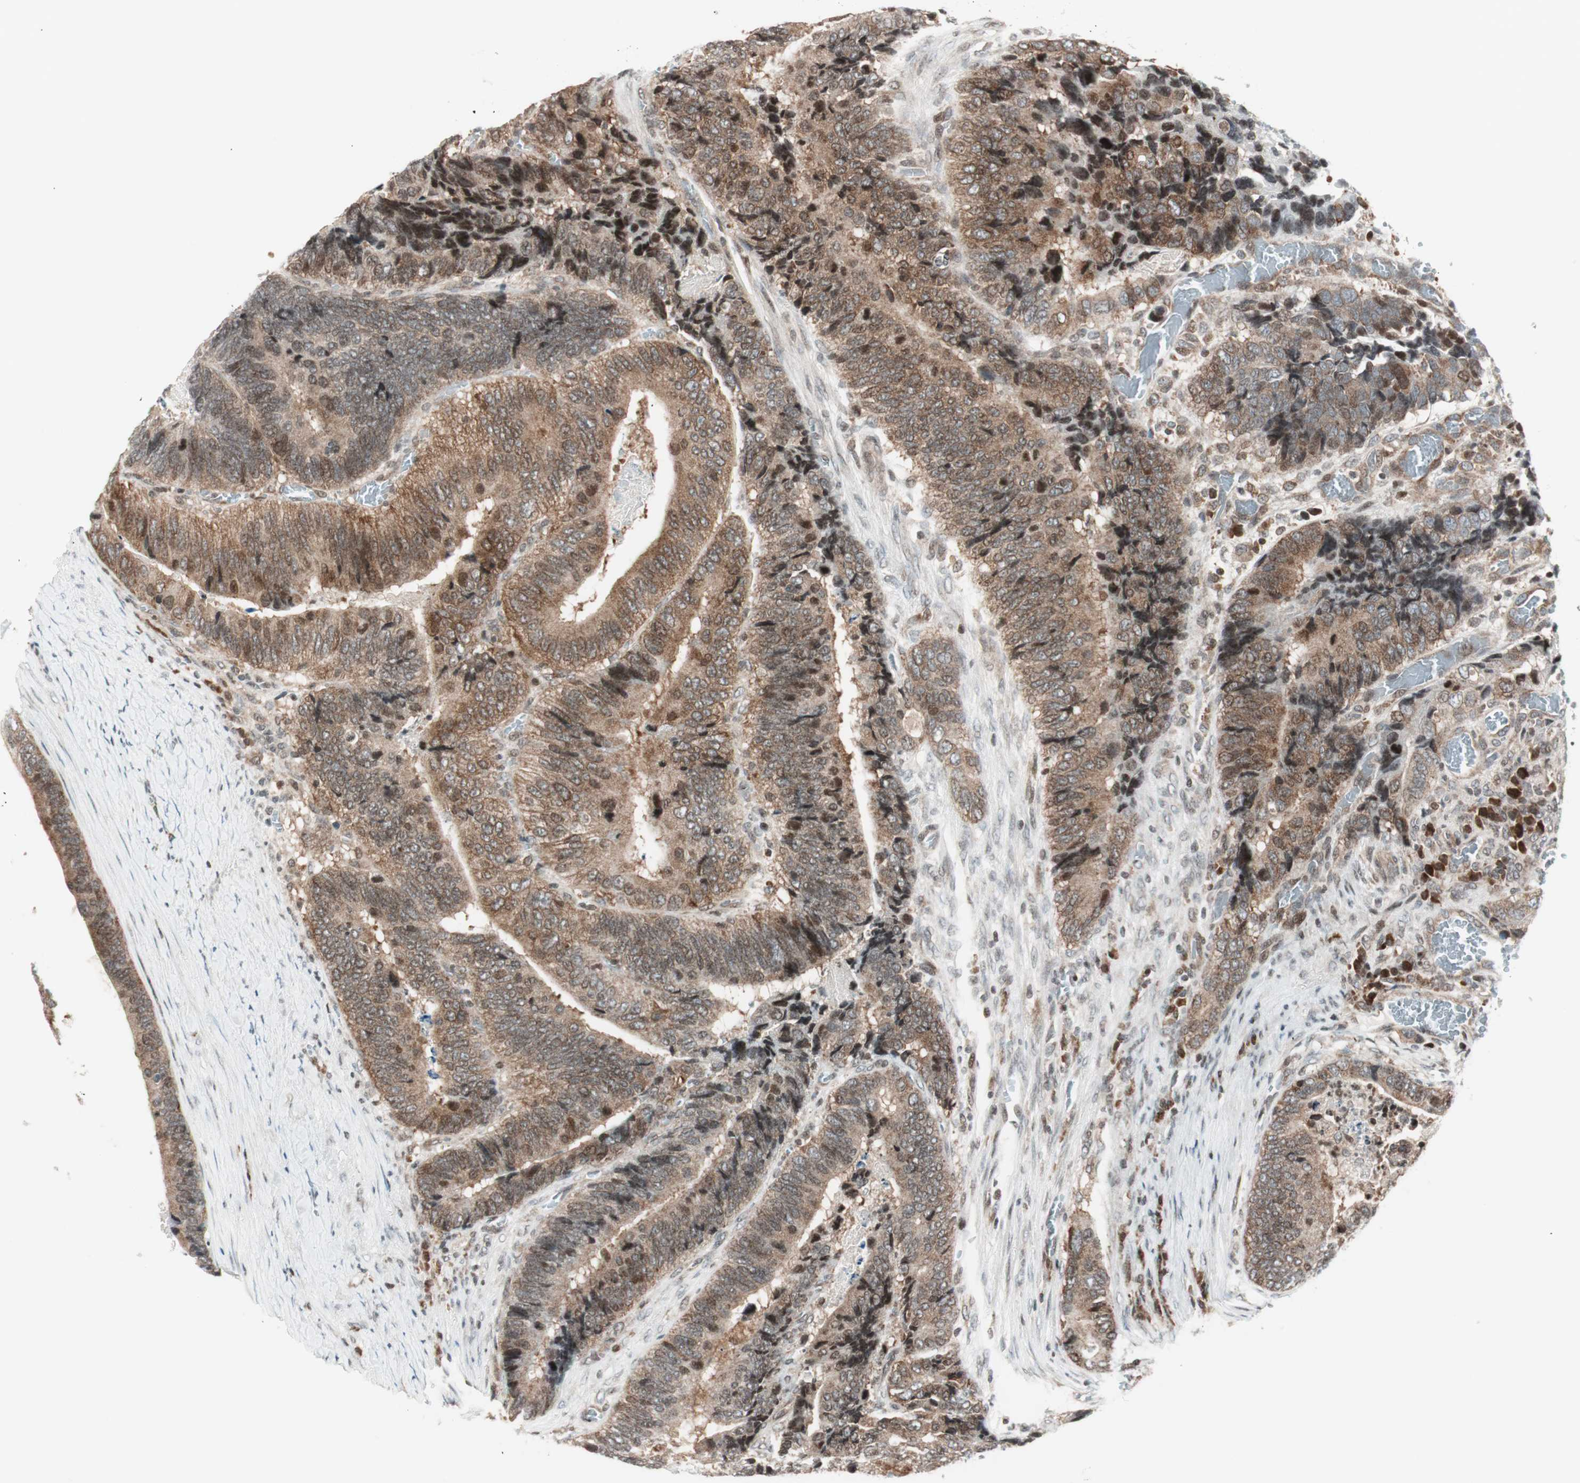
{"staining": {"intensity": "moderate", "quantity": ">75%", "location": "cytoplasmic/membranous"}, "tissue": "colorectal cancer", "cell_type": "Tumor cells", "image_type": "cancer", "snomed": [{"axis": "morphology", "description": "Adenocarcinoma, NOS"}, {"axis": "topography", "description": "Colon"}], "caption": "Protein expression analysis of human colorectal adenocarcinoma reveals moderate cytoplasmic/membranous expression in approximately >75% of tumor cells.", "gene": "TPT1", "patient": {"sex": "male", "age": 72}}